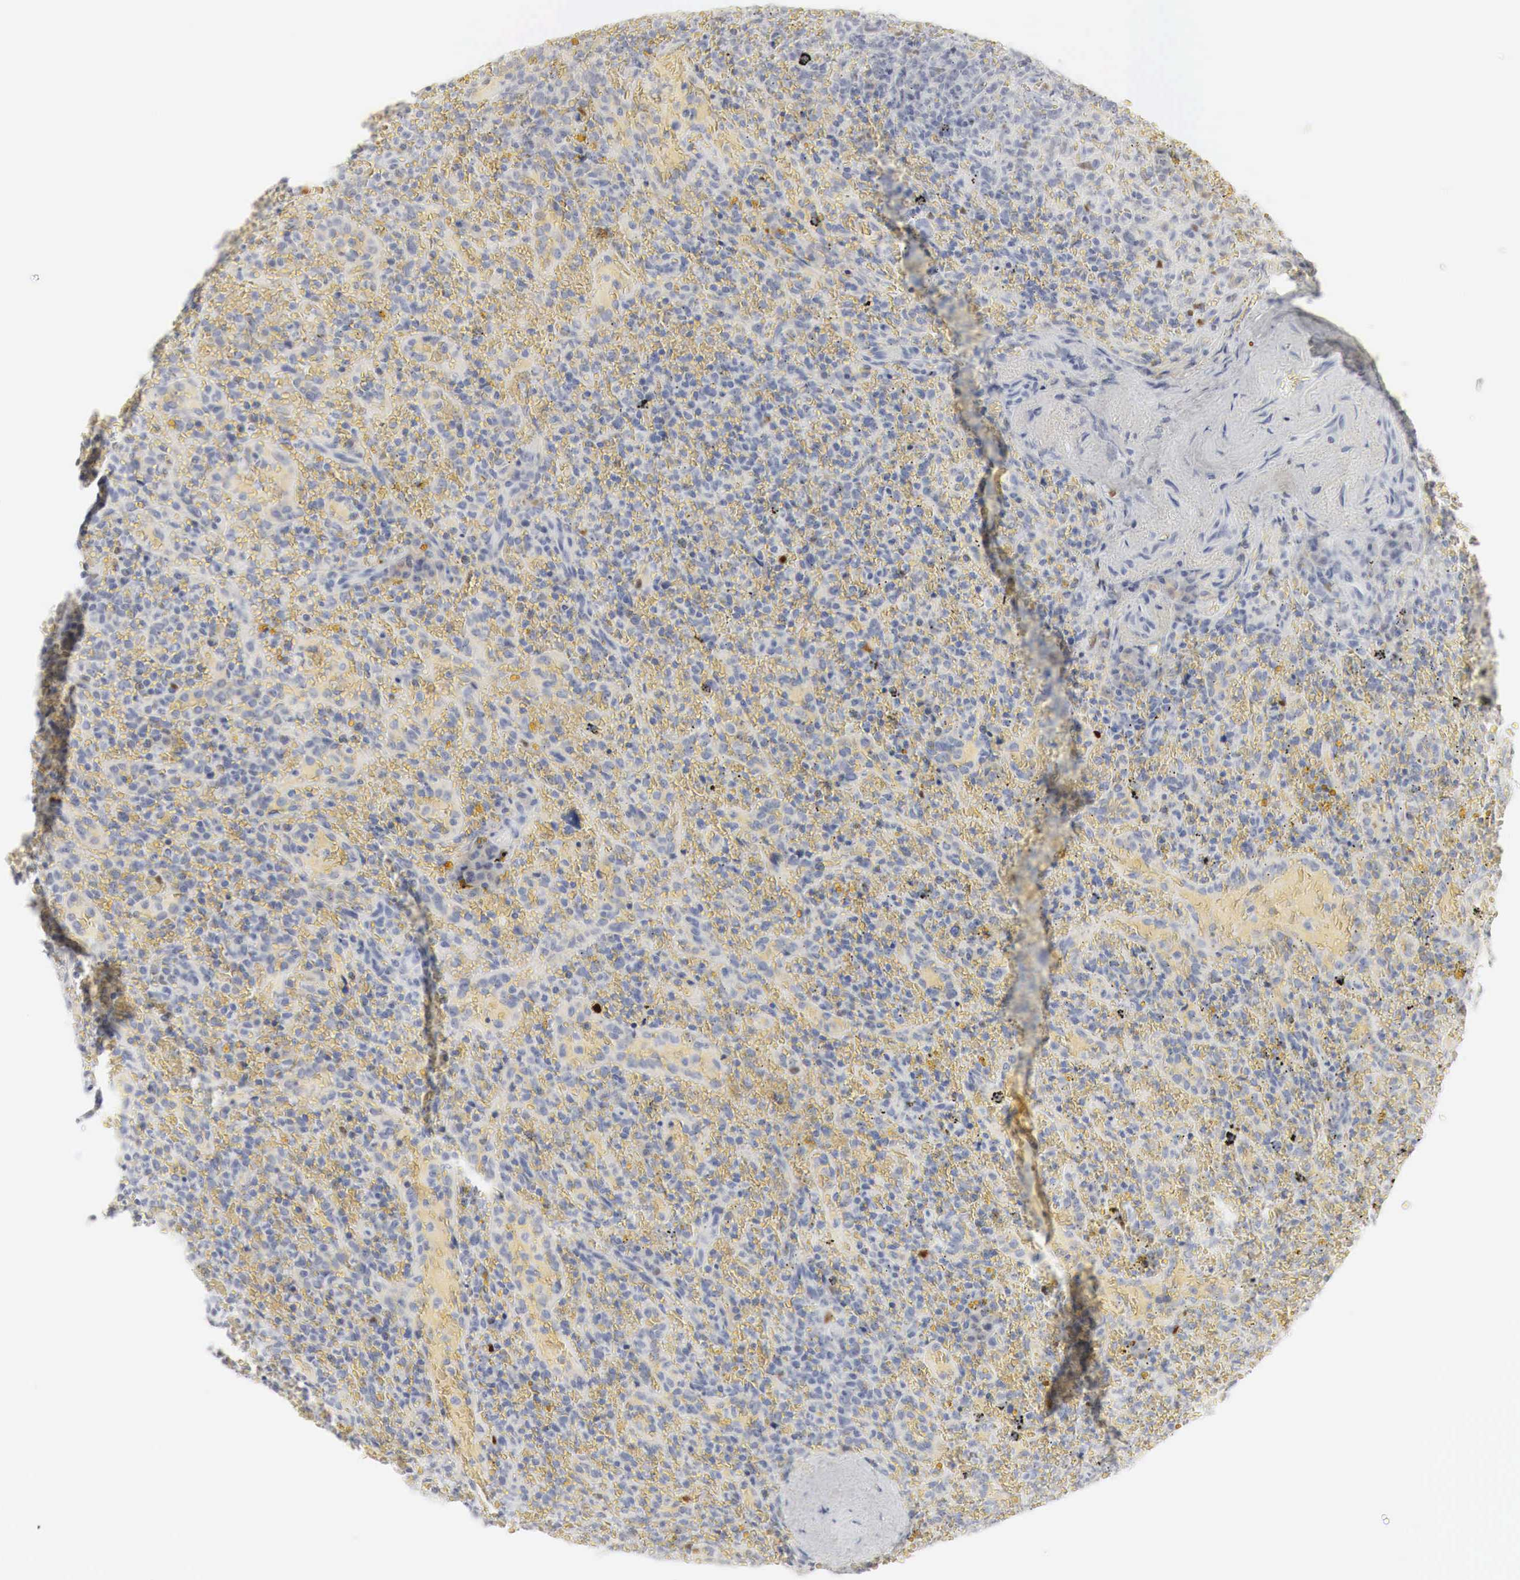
{"staining": {"intensity": "negative", "quantity": "none", "location": "none"}, "tissue": "lymphoma", "cell_type": "Tumor cells", "image_type": "cancer", "snomed": [{"axis": "morphology", "description": "Malignant lymphoma, non-Hodgkin's type, High grade"}, {"axis": "topography", "description": "Spleen"}, {"axis": "topography", "description": "Lymph node"}], "caption": "Tumor cells show no significant protein staining in high-grade malignant lymphoma, non-Hodgkin's type. (Immunohistochemistry, brightfield microscopy, high magnification).", "gene": "TP63", "patient": {"sex": "female", "age": 70}}